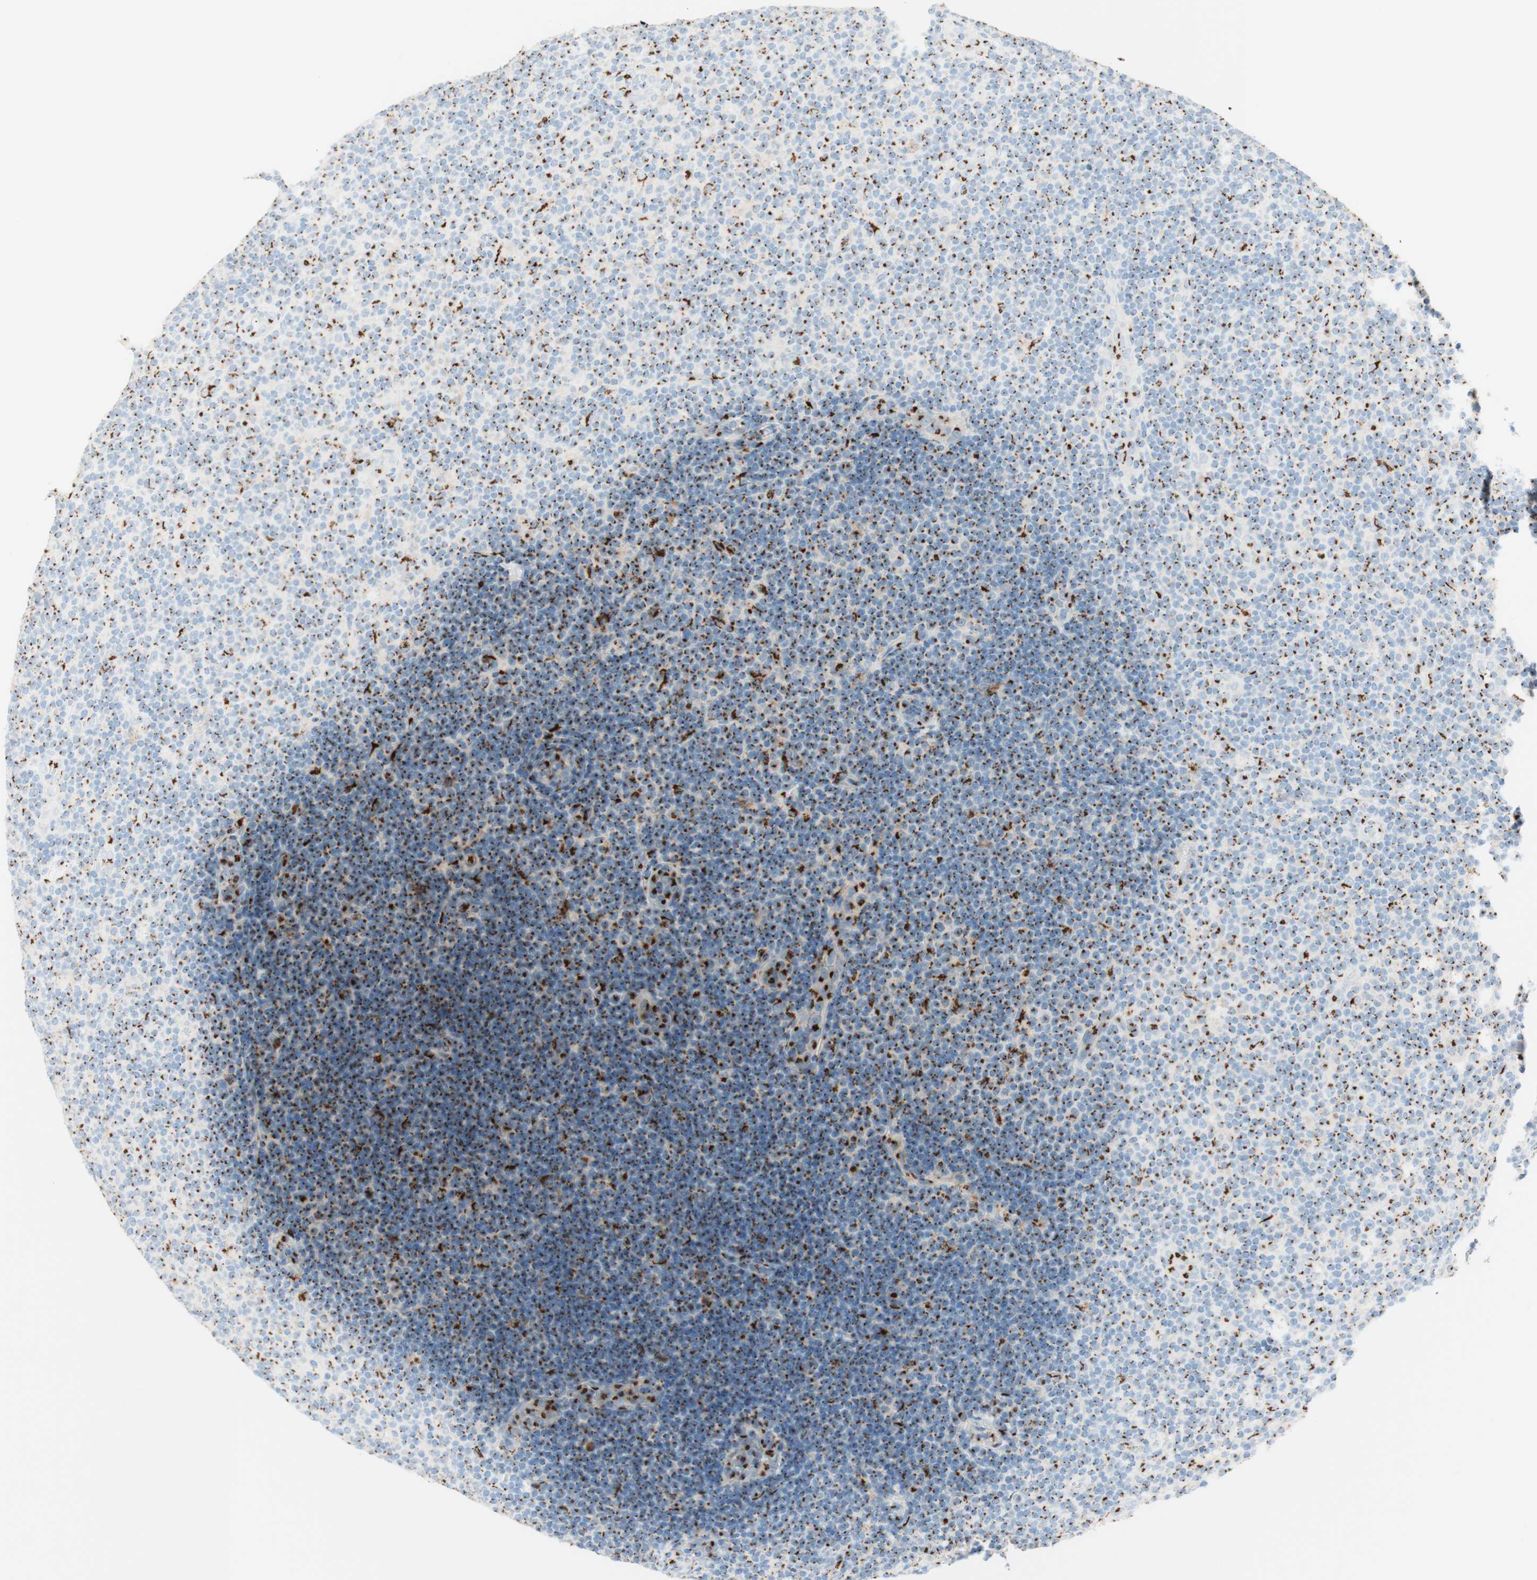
{"staining": {"intensity": "strong", "quantity": "25%-75%", "location": "cytoplasmic/membranous"}, "tissue": "lymphoma", "cell_type": "Tumor cells", "image_type": "cancer", "snomed": [{"axis": "morphology", "description": "Malignant lymphoma, non-Hodgkin's type, Low grade"}, {"axis": "topography", "description": "Lymph node"}], "caption": "Human lymphoma stained for a protein (brown) displays strong cytoplasmic/membranous positive expression in approximately 25%-75% of tumor cells.", "gene": "GOLGB1", "patient": {"sex": "male", "age": 83}}